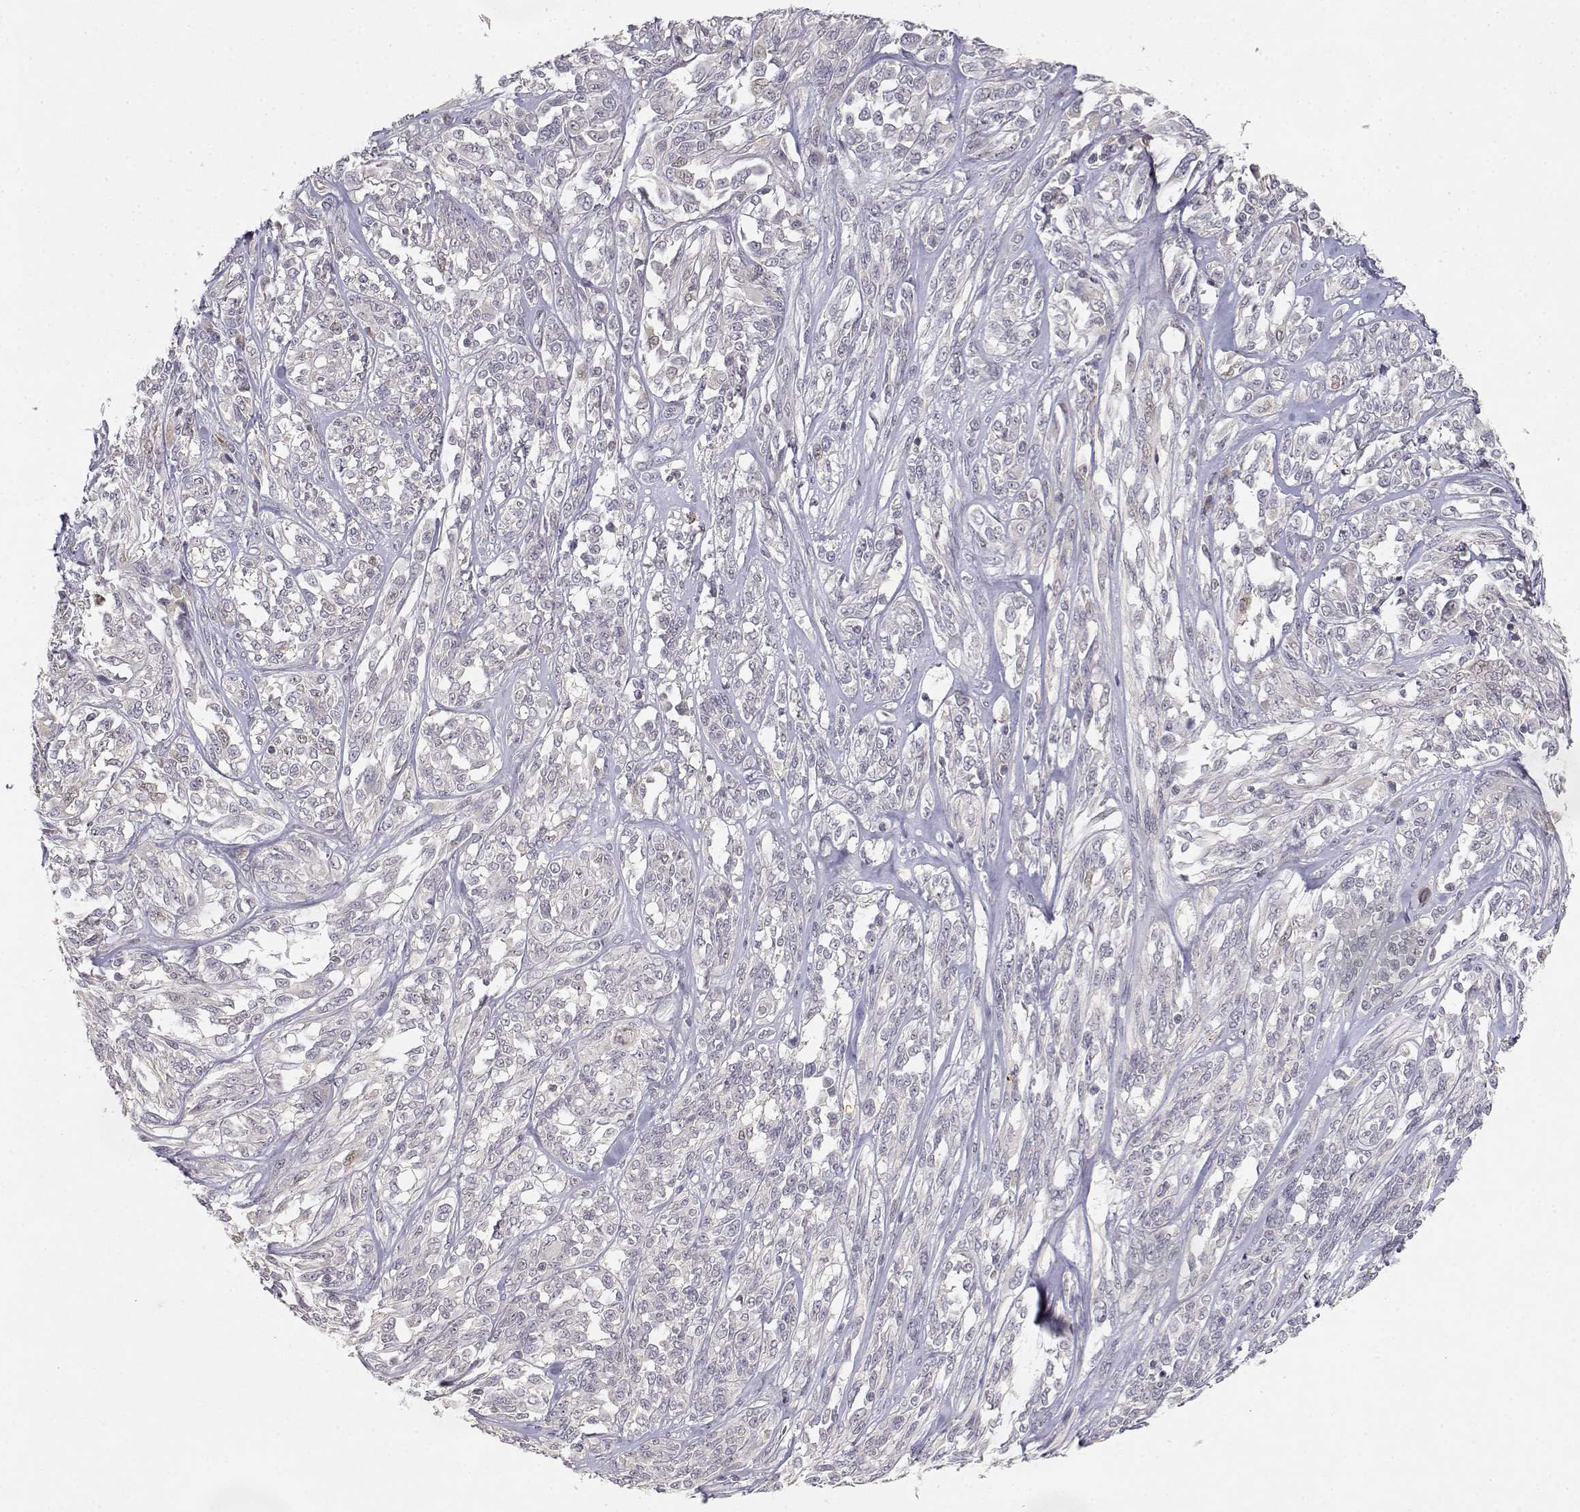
{"staining": {"intensity": "negative", "quantity": "none", "location": "none"}, "tissue": "melanoma", "cell_type": "Tumor cells", "image_type": "cancer", "snomed": [{"axis": "morphology", "description": "Malignant melanoma, NOS"}, {"axis": "topography", "description": "Skin"}], "caption": "IHC photomicrograph of neoplastic tissue: human malignant melanoma stained with DAB demonstrates no significant protein positivity in tumor cells. Brightfield microscopy of immunohistochemistry stained with DAB (3,3'-diaminobenzidine) (brown) and hematoxylin (blue), captured at high magnification.", "gene": "RAD51", "patient": {"sex": "female", "age": 91}}